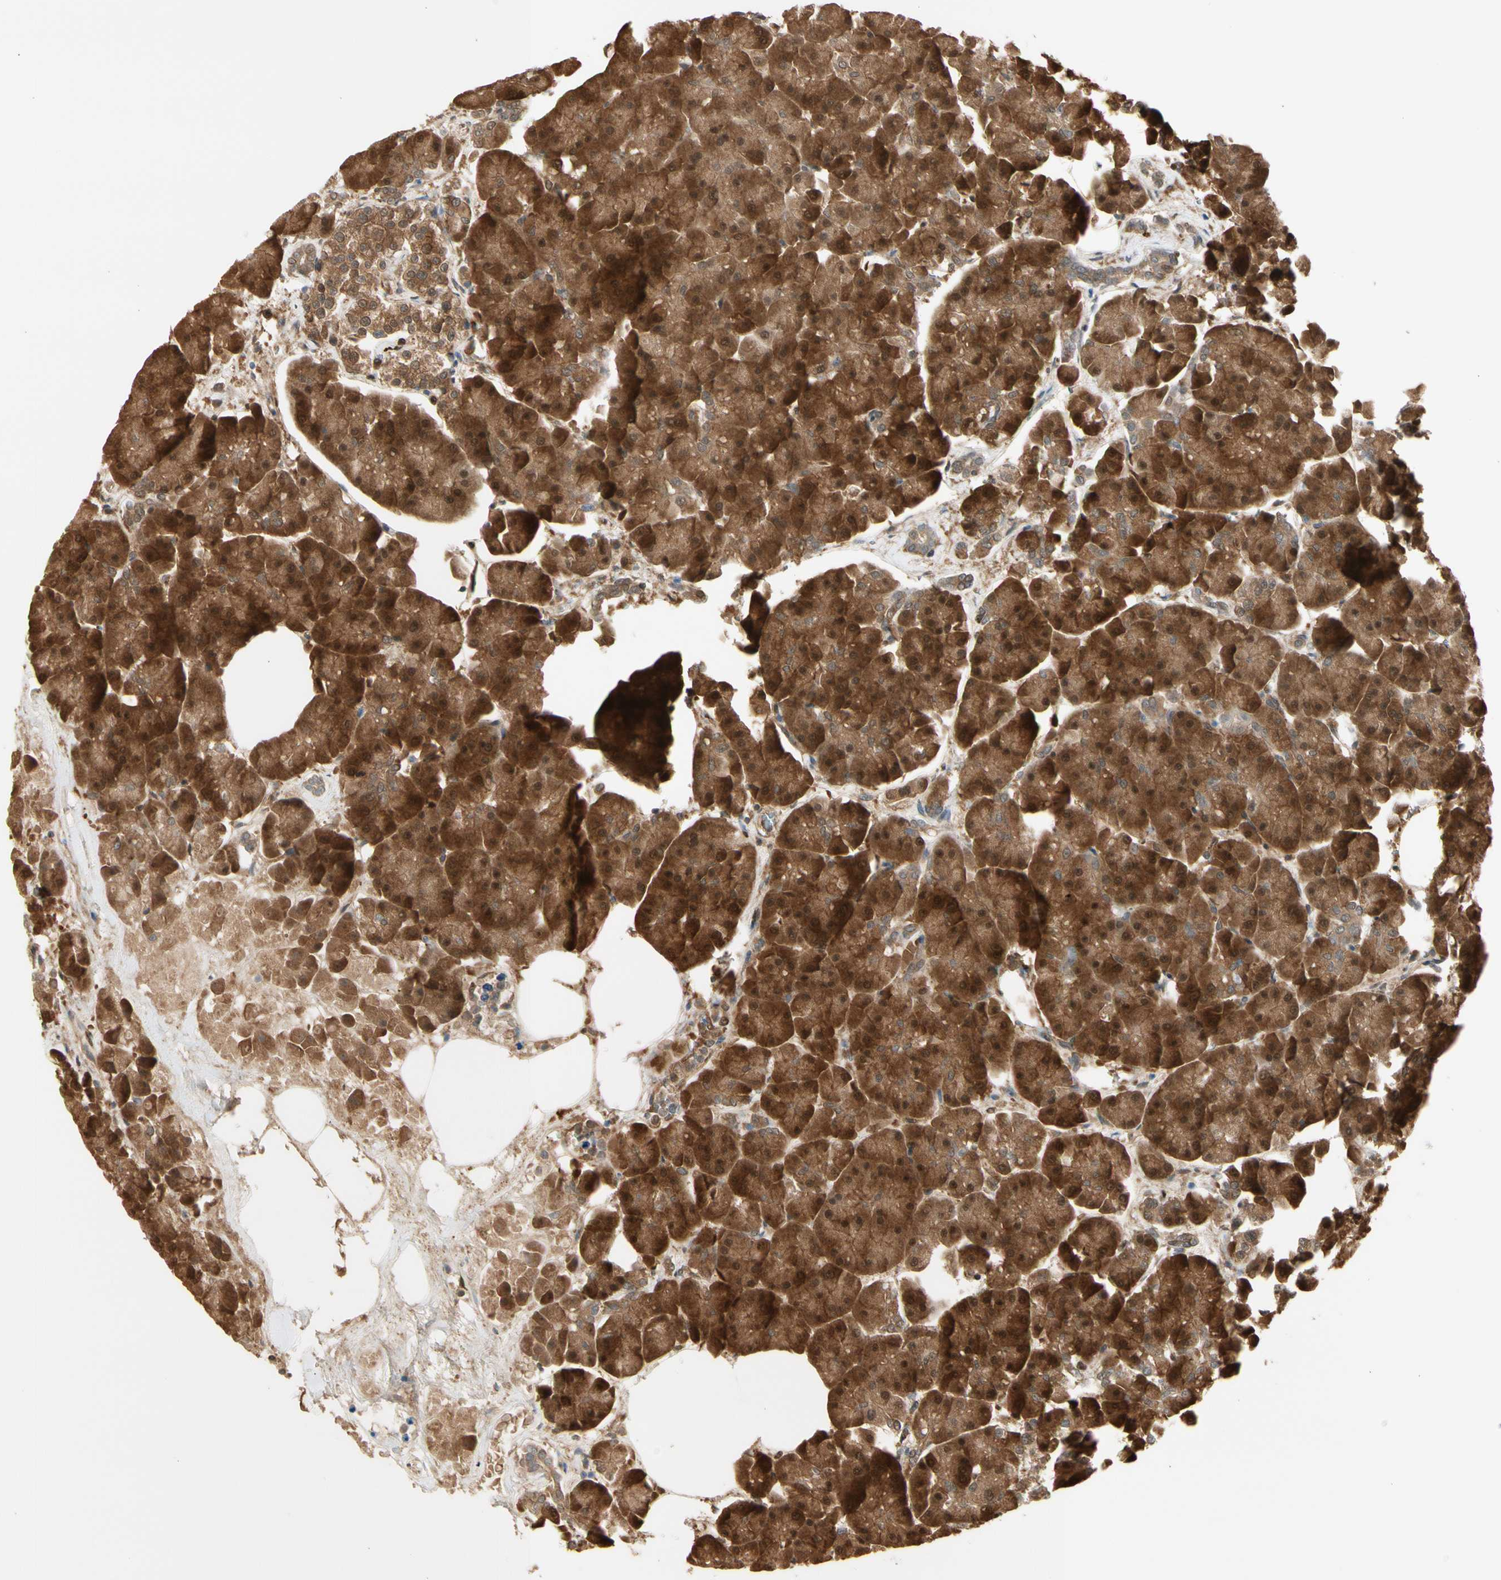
{"staining": {"intensity": "strong", "quantity": ">75%", "location": "cytoplasmic/membranous,nuclear"}, "tissue": "pancreas", "cell_type": "Exocrine glandular cells", "image_type": "normal", "snomed": [{"axis": "morphology", "description": "Normal tissue, NOS"}, {"axis": "topography", "description": "Pancreas"}], "caption": "Exocrine glandular cells show high levels of strong cytoplasmic/membranous,nuclear staining in about >75% of cells in benign pancreas. The staining was performed using DAB (3,3'-diaminobenzidine), with brown indicating positive protein expression. Nuclei are stained blue with hematoxylin.", "gene": "SERPINB6", "patient": {"sex": "female", "age": 70}}